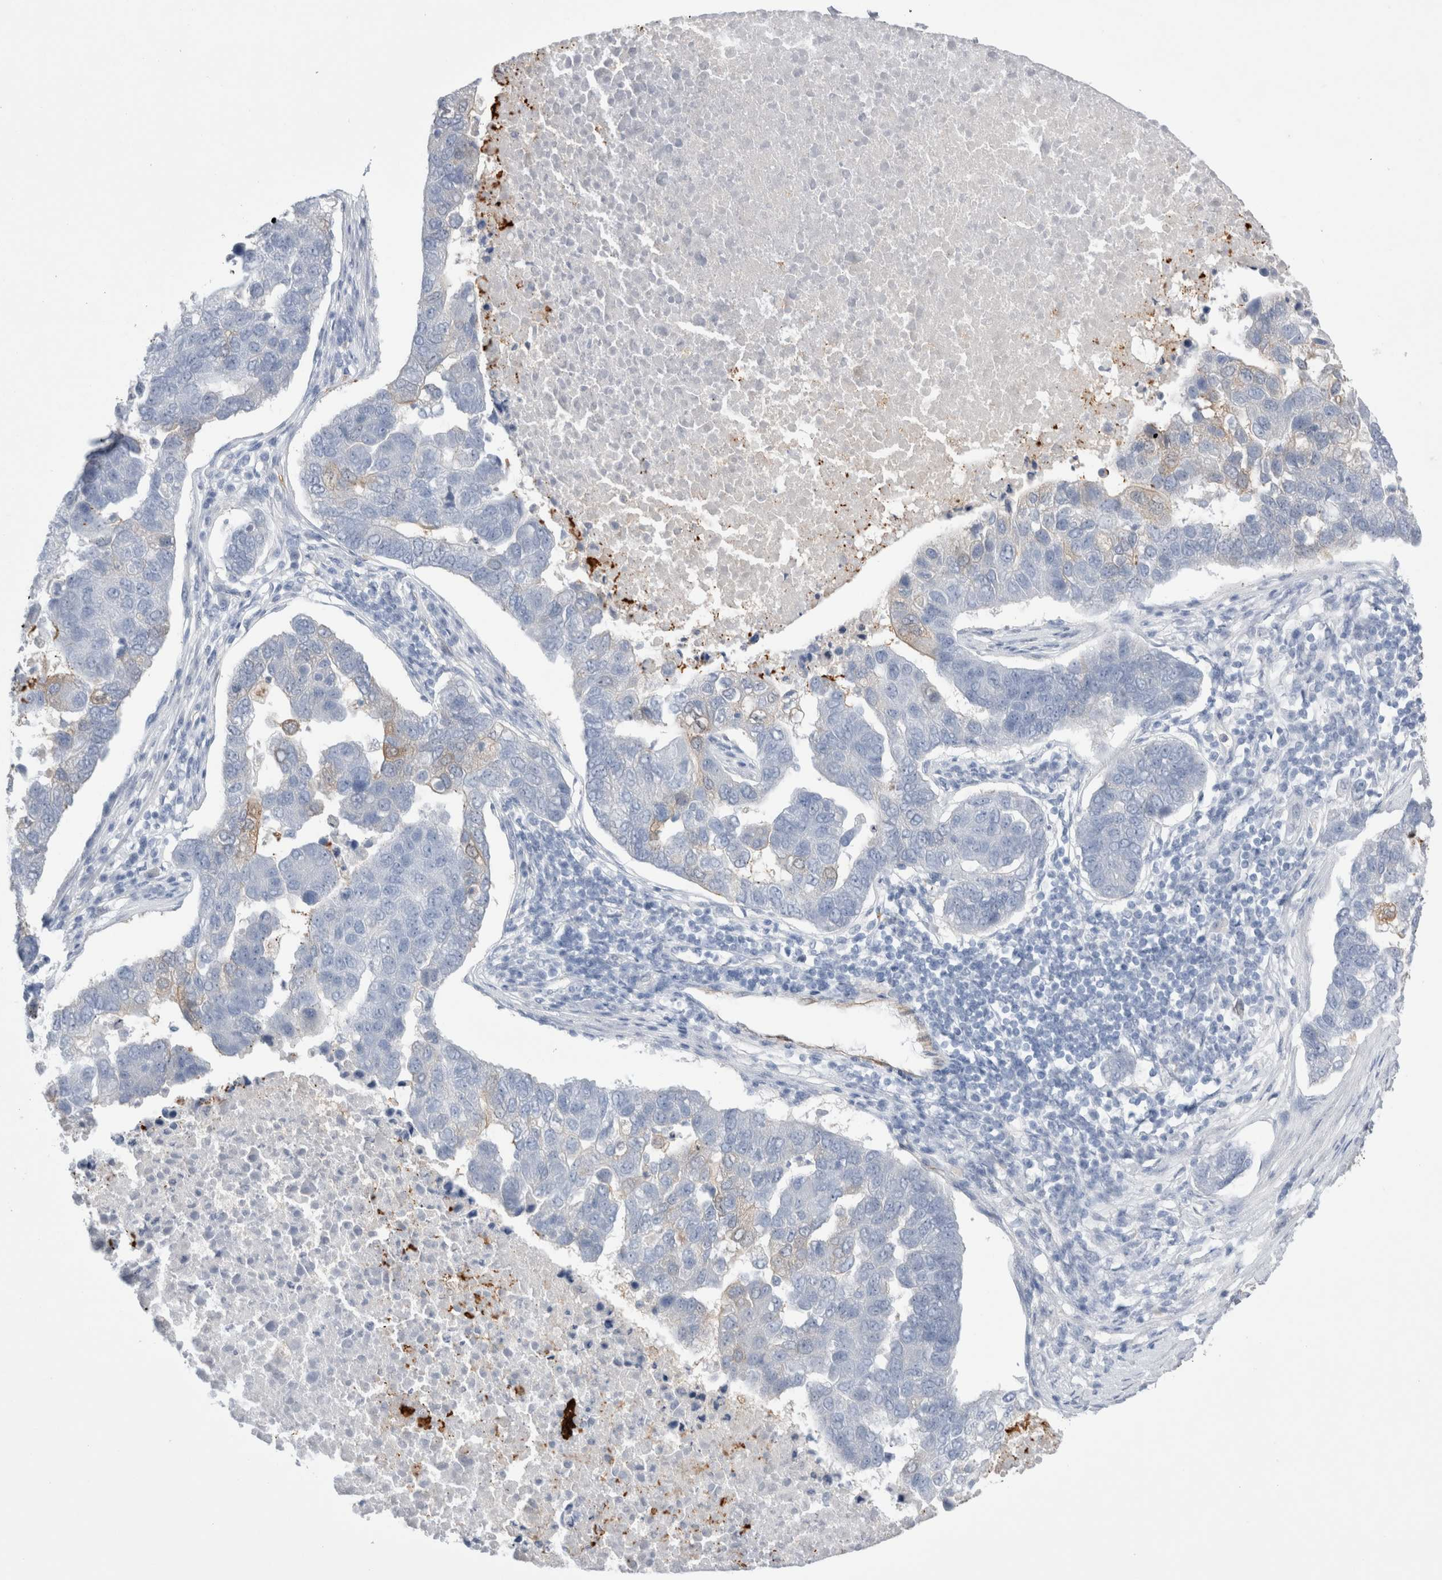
{"staining": {"intensity": "weak", "quantity": "<25%", "location": "cytoplasmic/membranous"}, "tissue": "pancreatic cancer", "cell_type": "Tumor cells", "image_type": "cancer", "snomed": [{"axis": "morphology", "description": "Adenocarcinoma, NOS"}, {"axis": "topography", "description": "Pancreas"}], "caption": "High power microscopy image of an immunohistochemistry (IHC) micrograph of pancreatic cancer (adenocarcinoma), revealing no significant positivity in tumor cells. (Immunohistochemistry (ihc), brightfield microscopy, high magnification).", "gene": "NAPEPLD", "patient": {"sex": "female", "age": 61}}